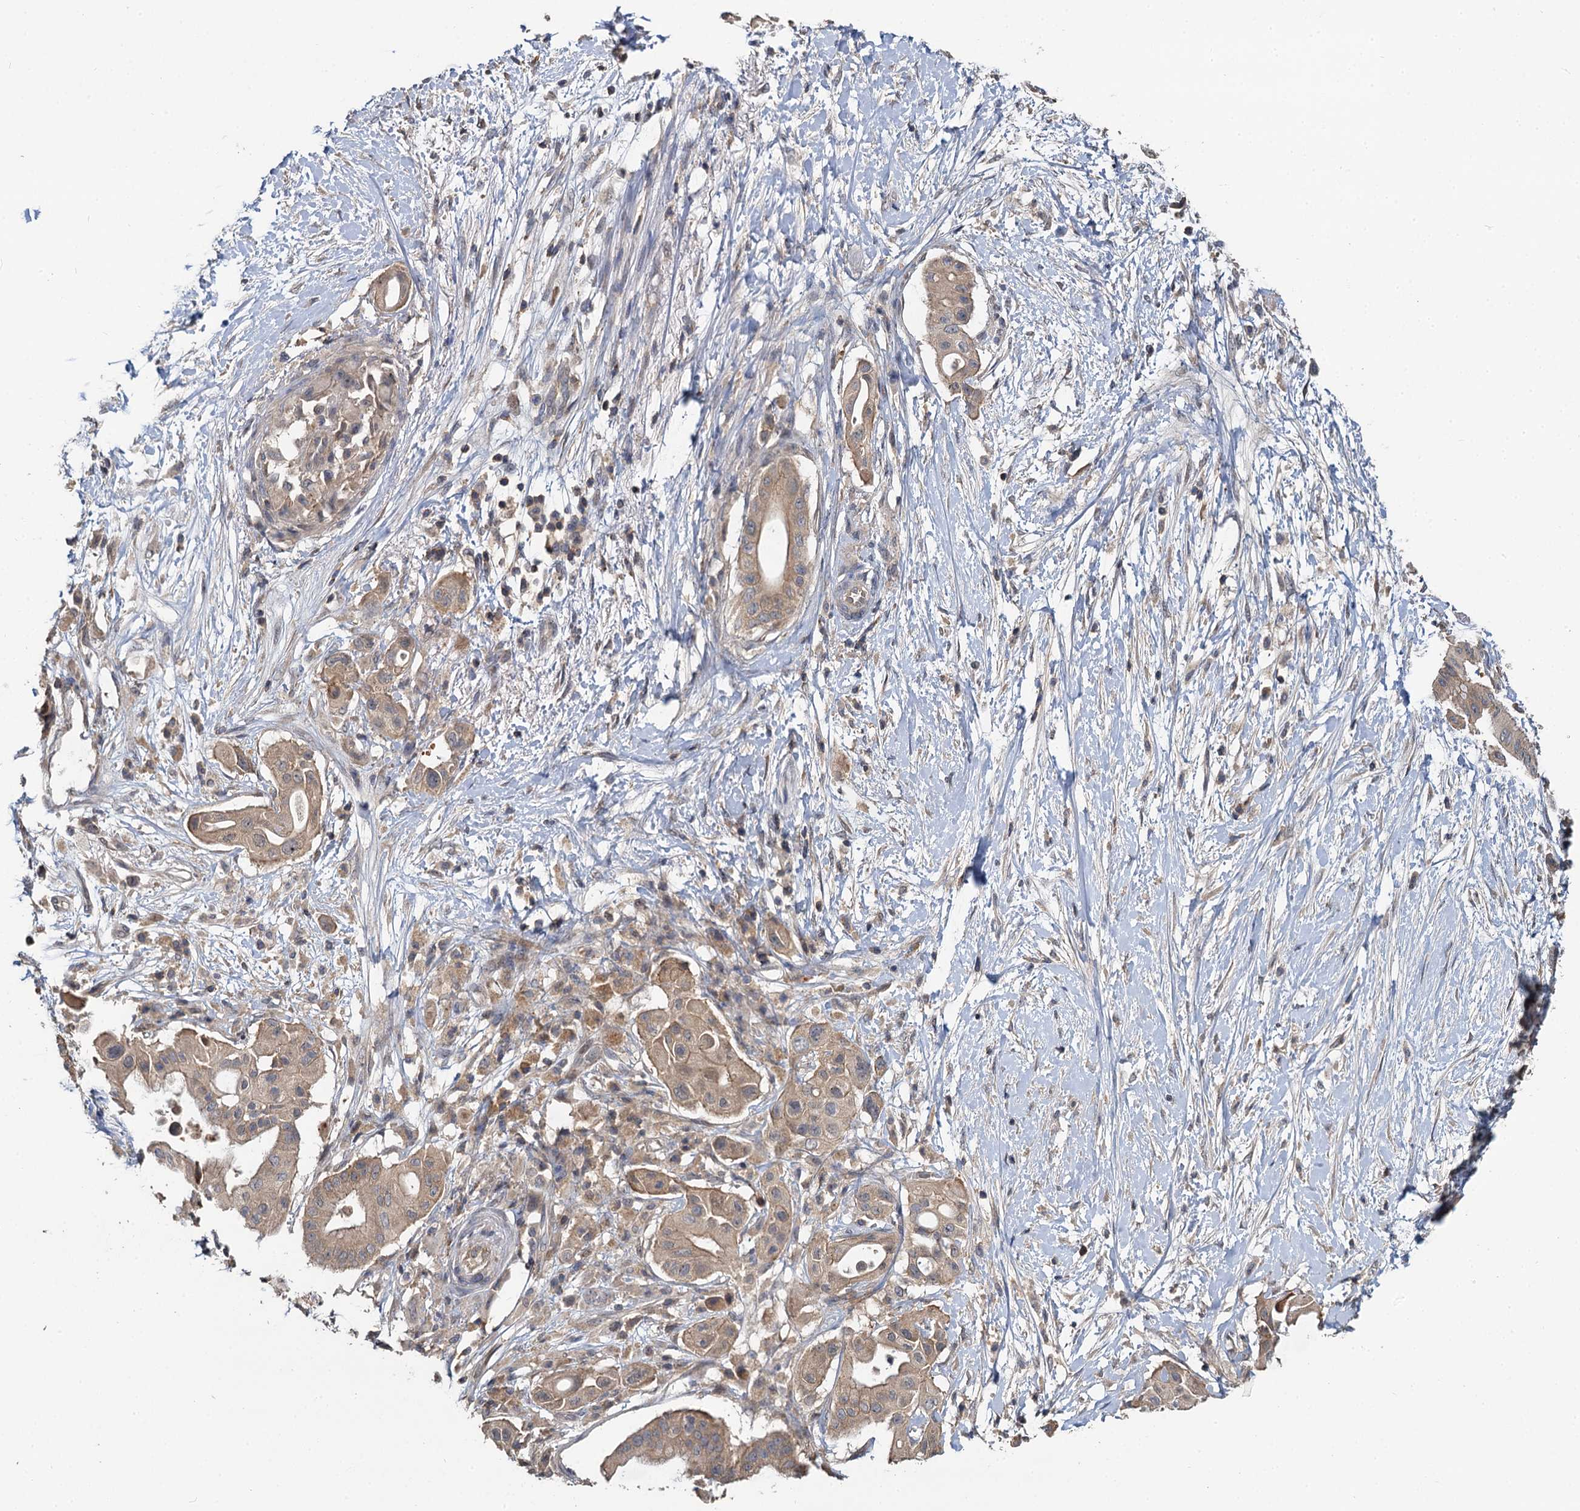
{"staining": {"intensity": "weak", "quantity": ">75%", "location": "cytoplasmic/membranous"}, "tissue": "pancreatic cancer", "cell_type": "Tumor cells", "image_type": "cancer", "snomed": [{"axis": "morphology", "description": "Adenocarcinoma, NOS"}, {"axis": "topography", "description": "Pancreas"}], "caption": "A histopathology image of human adenocarcinoma (pancreatic) stained for a protein demonstrates weak cytoplasmic/membranous brown staining in tumor cells.", "gene": "TMEM39A", "patient": {"sex": "male", "age": 68}}